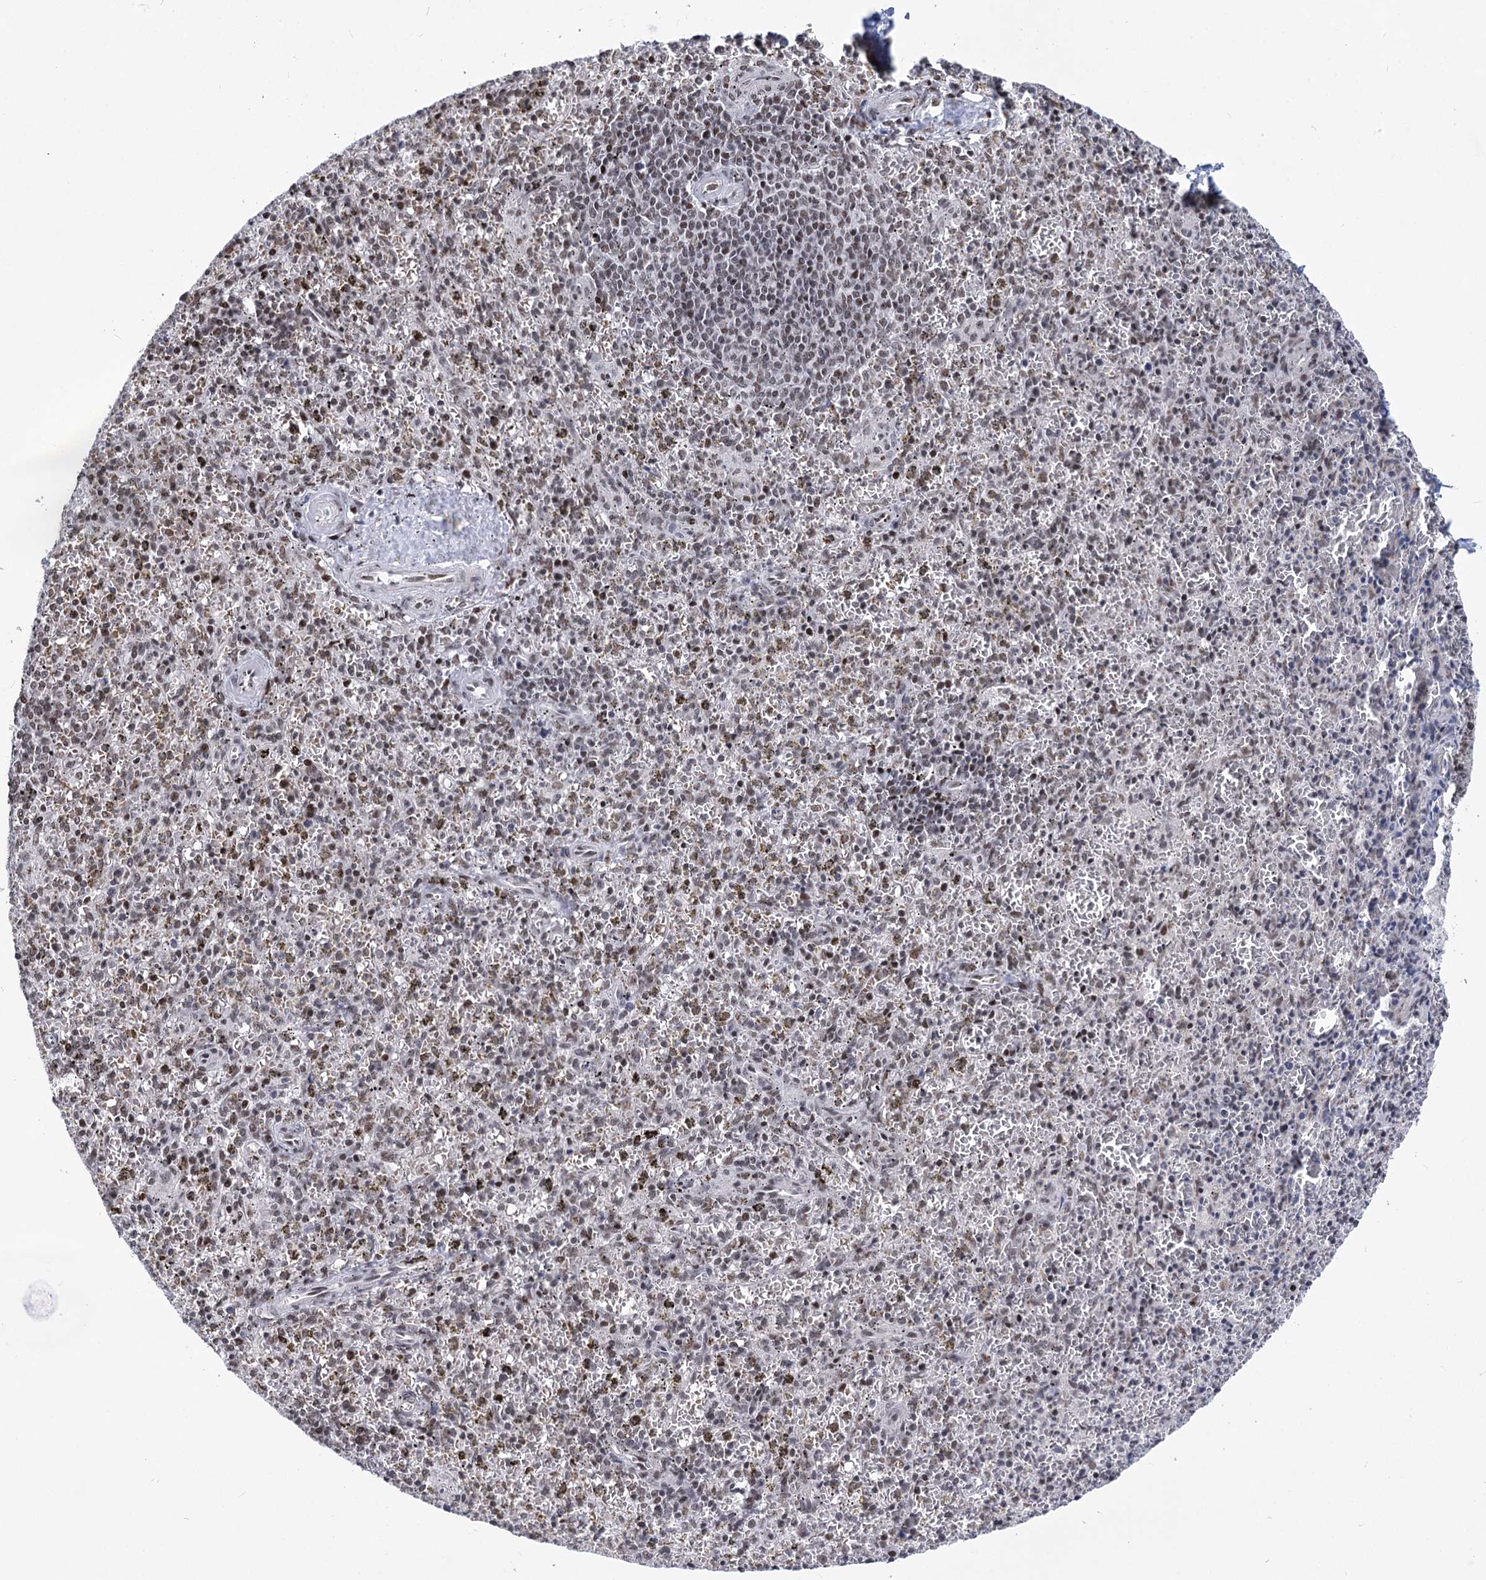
{"staining": {"intensity": "moderate", "quantity": "25%-75%", "location": "nuclear"}, "tissue": "spleen", "cell_type": "Cells in red pulp", "image_type": "normal", "snomed": [{"axis": "morphology", "description": "Normal tissue, NOS"}, {"axis": "topography", "description": "Spleen"}], "caption": "Immunohistochemistry photomicrograph of normal spleen stained for a protein (brown), which exhibits medium levels of moderate nuclear expression in approximately 25%-75% of cells in red pulp.", "gene": "POU4F3", "patient": {"sex": "male", "age": 72}}